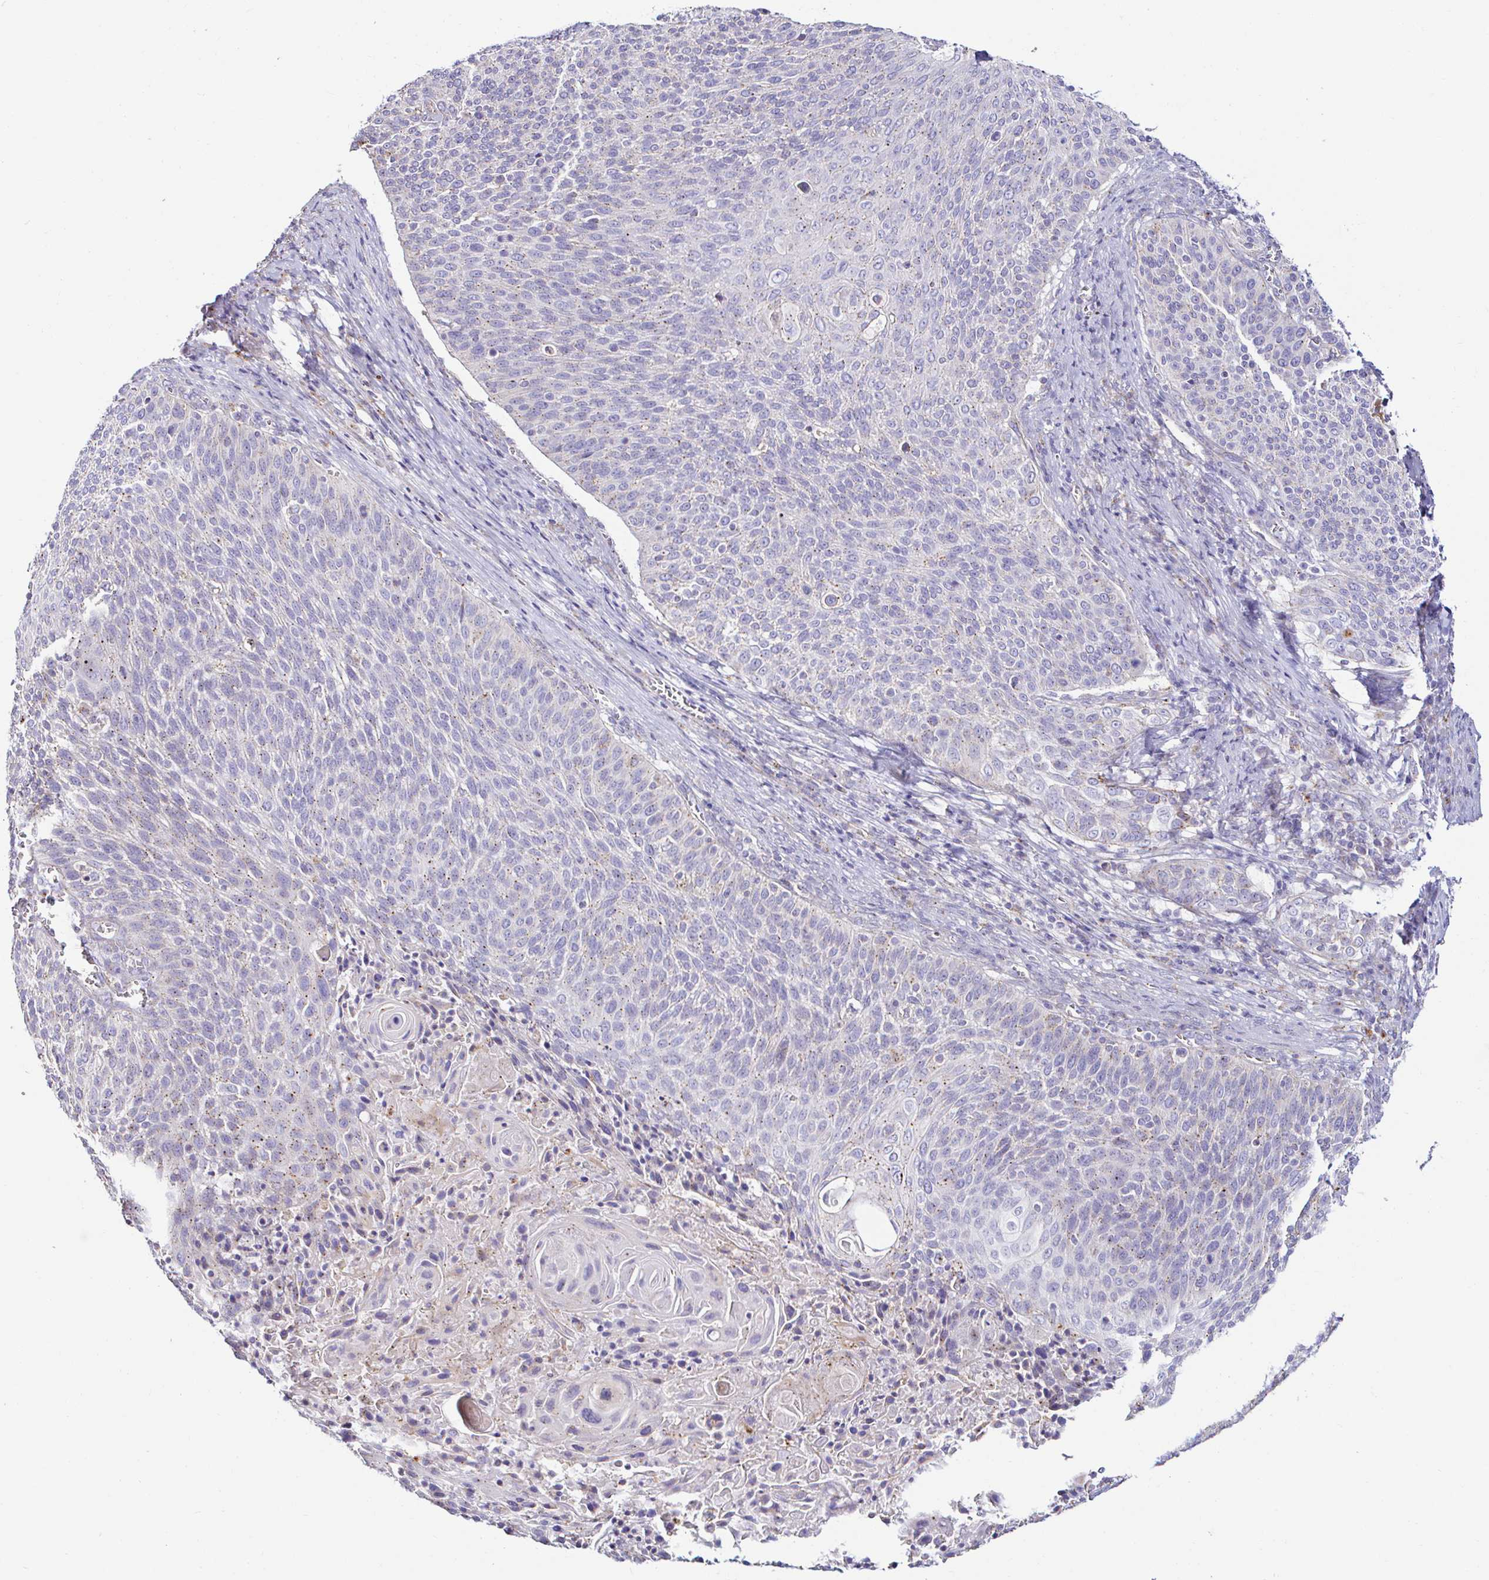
{"staining": {"intensity": "weak", "quantity": "<25%", "location": "cytoplasmic/membranous"}, "tissue": "cervical cancer", "cell_type": "Tumor cells", "image_type": "cancer", "snomed": [{"axis": "morphology", "description": "Squamous cell carcinoma, NOS"}, {"axis": "topography", "description": "Cervix"}], "caption": "The image displays no significant staining in tumor cells of cervical squamous cell carcinoma.", "gene": "GALNS", "patient": {"sex": "female", "age": 31}}